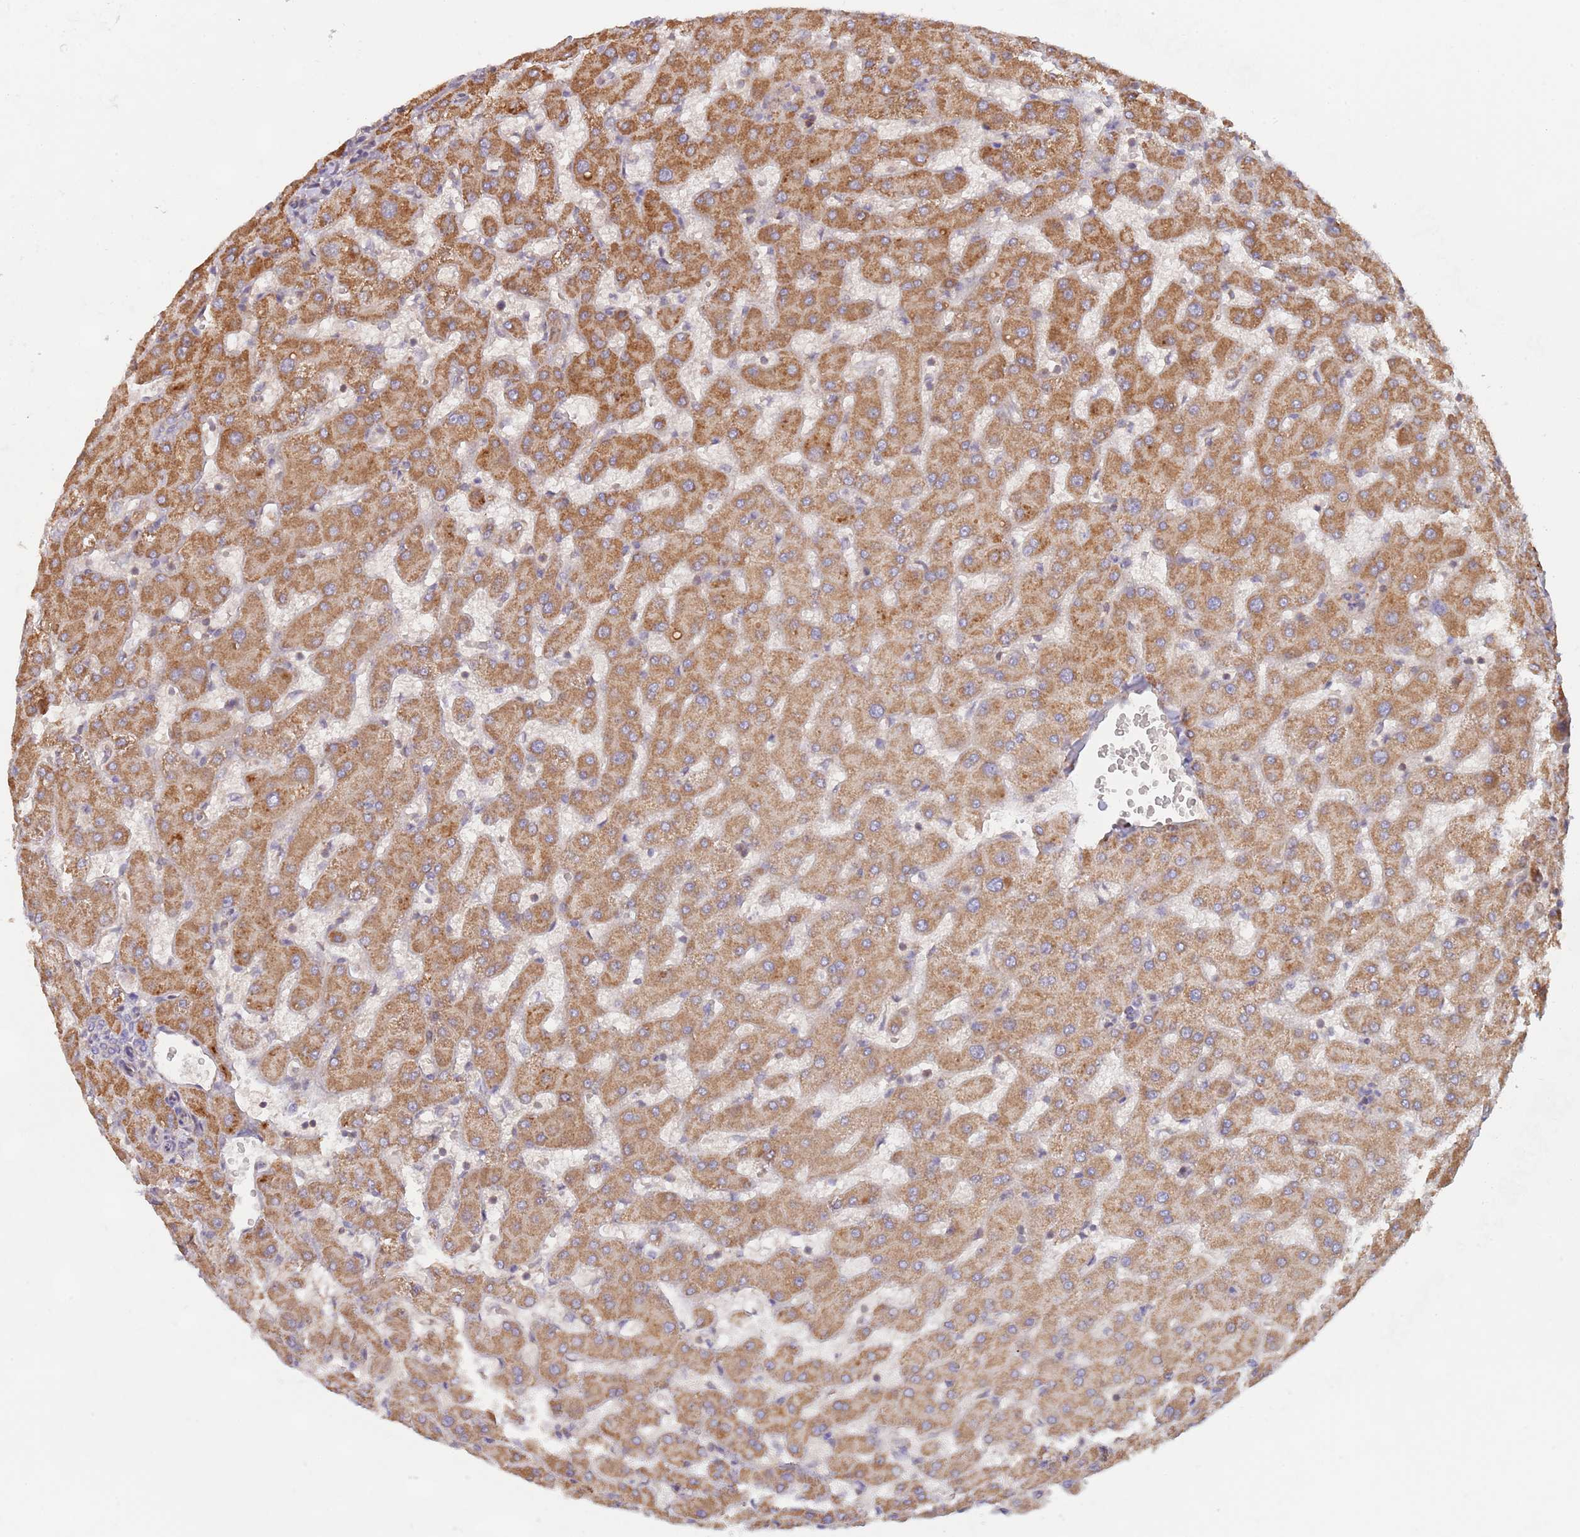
{"staining": {"intensity": "weak", "quantity": "<25%", "location": "cytoplasmic/membranous"}, "tissue": "liver", "cell_type": "Cholangiocytes", "image_type": "normal", "snomed": [{"axis": "morphology", "description": "Normal tissue, NOS"}, {"axis": "topography", "description": "Liver"}], "caption": "A high-resolution image shows IHC staining of unremarkable liver, which displays no significant positivity in cholangiocytes. The staining is performed using DAB brown chromogen with nuclei counter-stained in using hematoxylin.", "gene": "GUK1", "patient": {"sex": "female", "age": 63}}